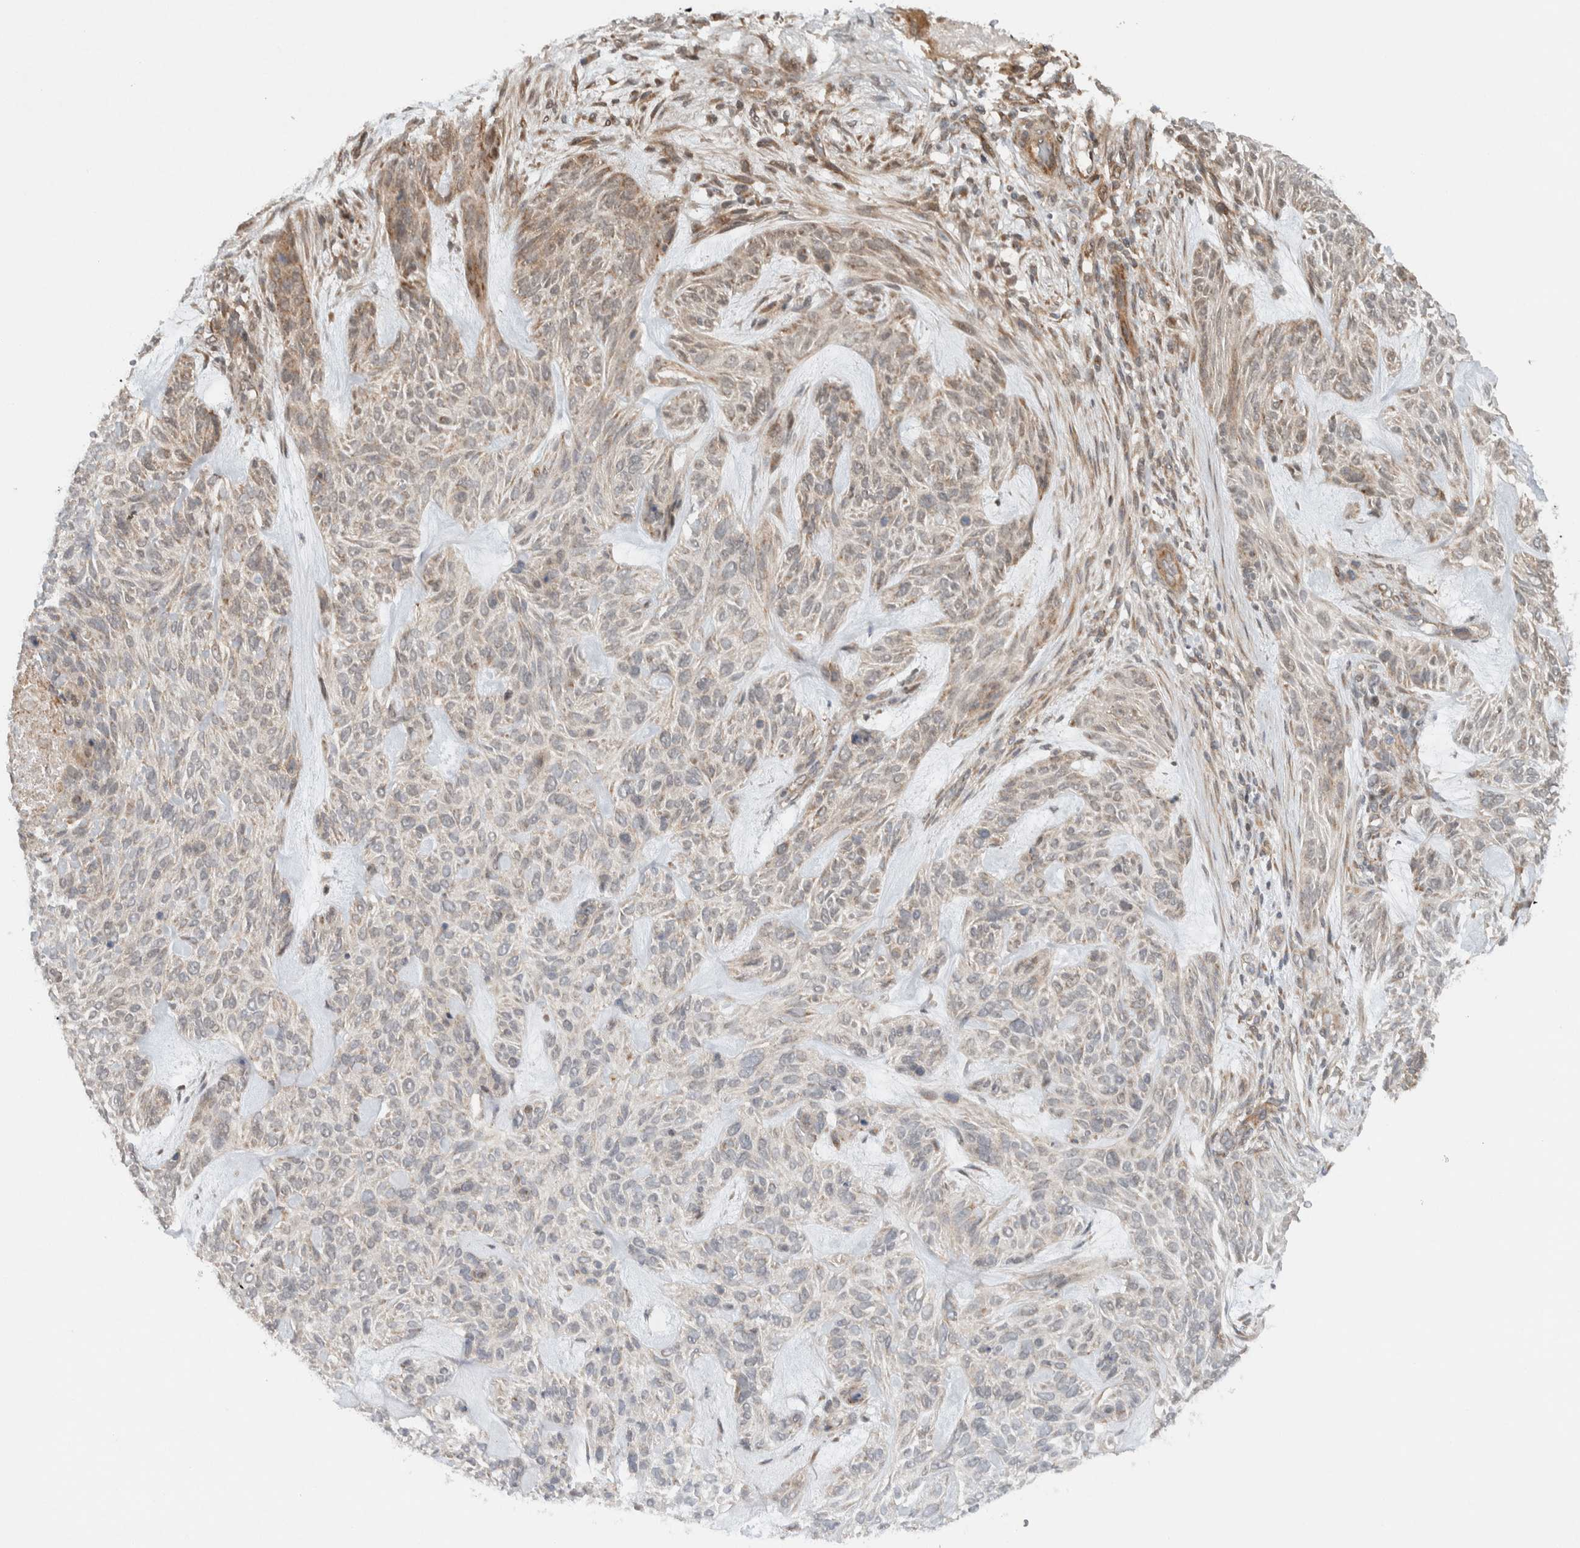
{"staining": {"intensity": "weak", "quantity": "<25%", "location": "cytoplasmic/membranous"}, "tissue": "skin cancer", "cell_type": "Tumor cells", "image_type": "cancer", "snomed": [{"axis": "morphology", "description": "Basal cell carcinoma"}, {"axis": "topography", "description": "Skin"}], "caption": "Immunohistochemical staining of human skin cancer (basal cell carcinoma) shows no significant positivity in tumor cells.", "gene": "KLHL6", "patient": {"sex": "male", "age": 55}}